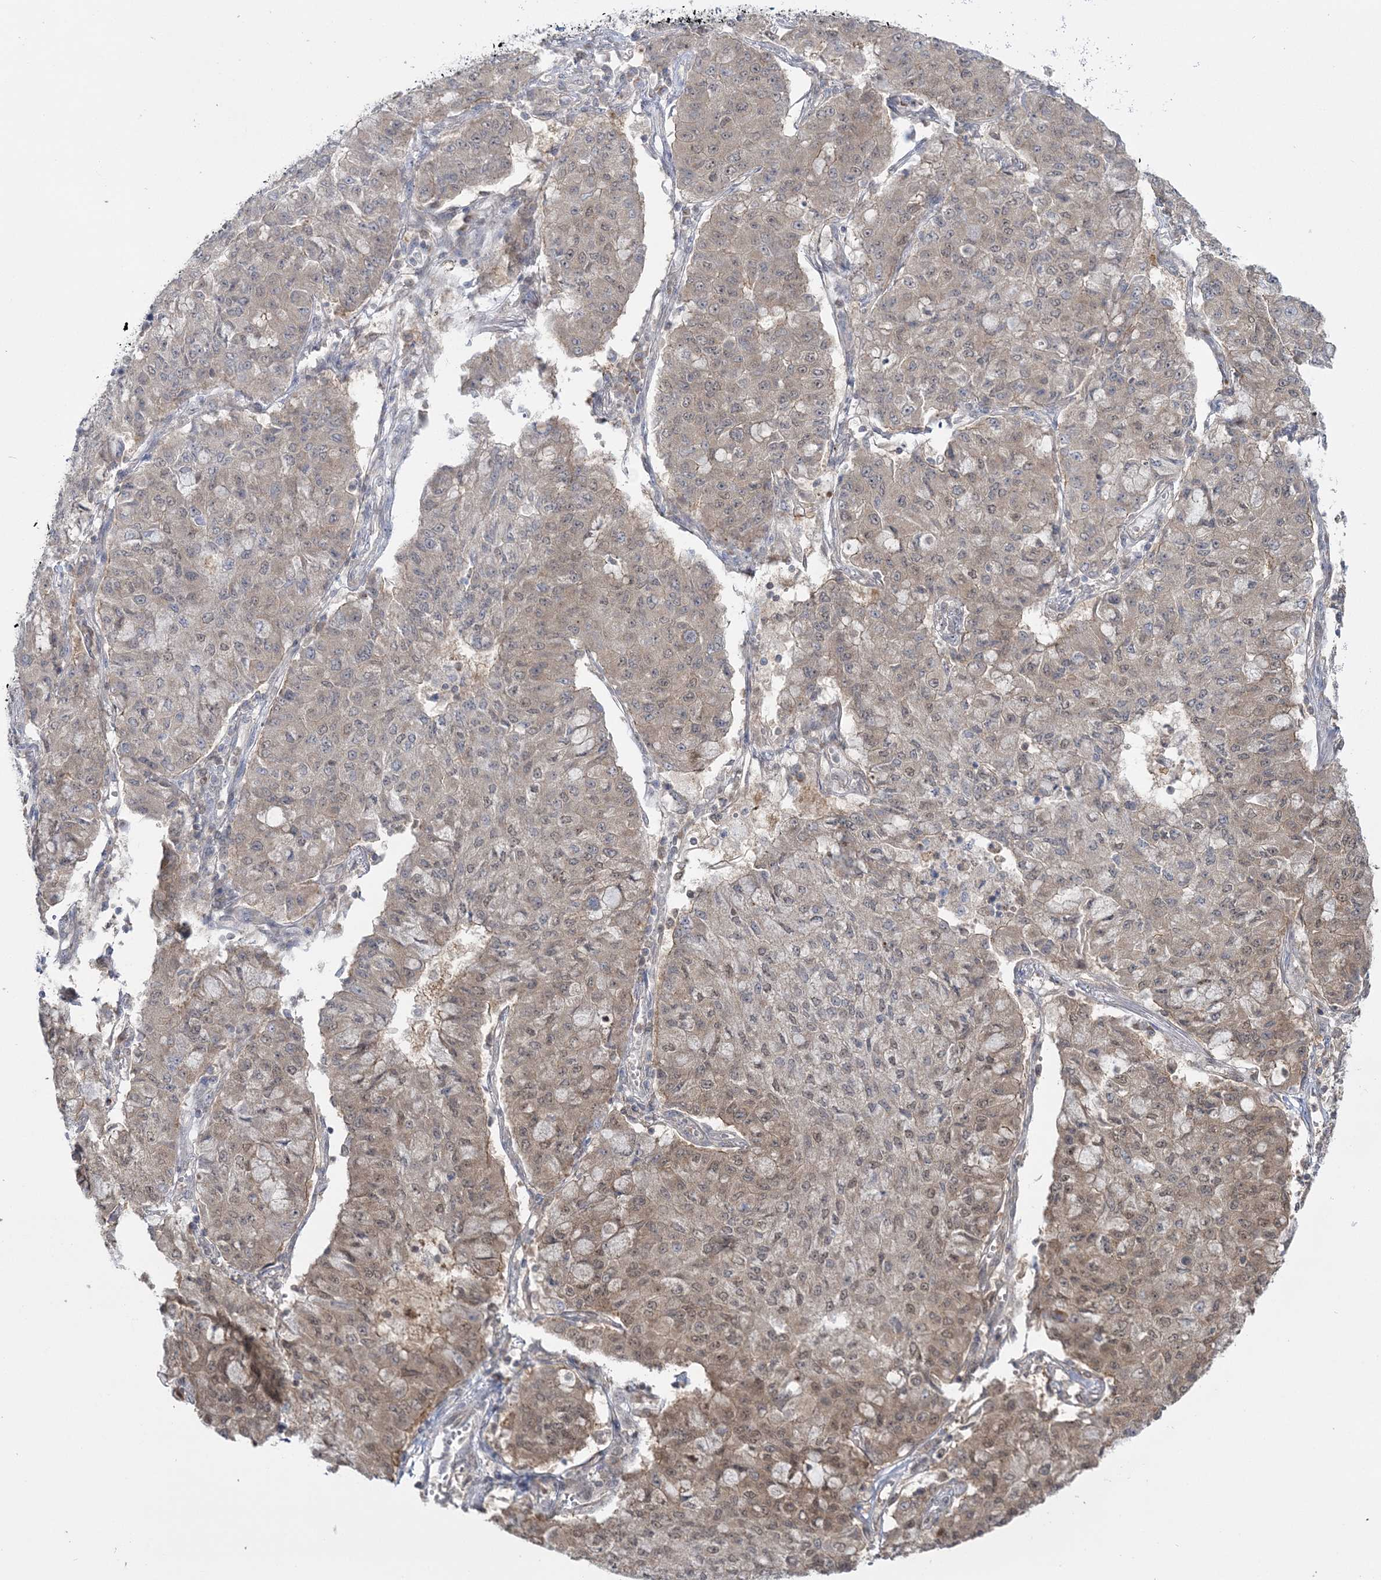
{"staining": {"intensity": "weak", "quantity": "25%-75%", "location": "cytoplasmic/membranous,nuclear"}, "tissue": "lung cancer", "cell_type": "Tumor cells", "image_type": "cancer", "snomed": [{"axis": "morphology", "description": "Squamous cell carcinoma, NOS"}, {"axis": "topography", "description": "Lung"}], "caption": "A histopathology image showing weak cytoplasmic/membranous and nuclear expression in approximately 25%-75% of tumor cells in squamous cell carcinoma (lung), as visualized by brown immunohistochemical staining.", "gene": "ZFAND6", "patient": {"sex": "male", "age": 74}}